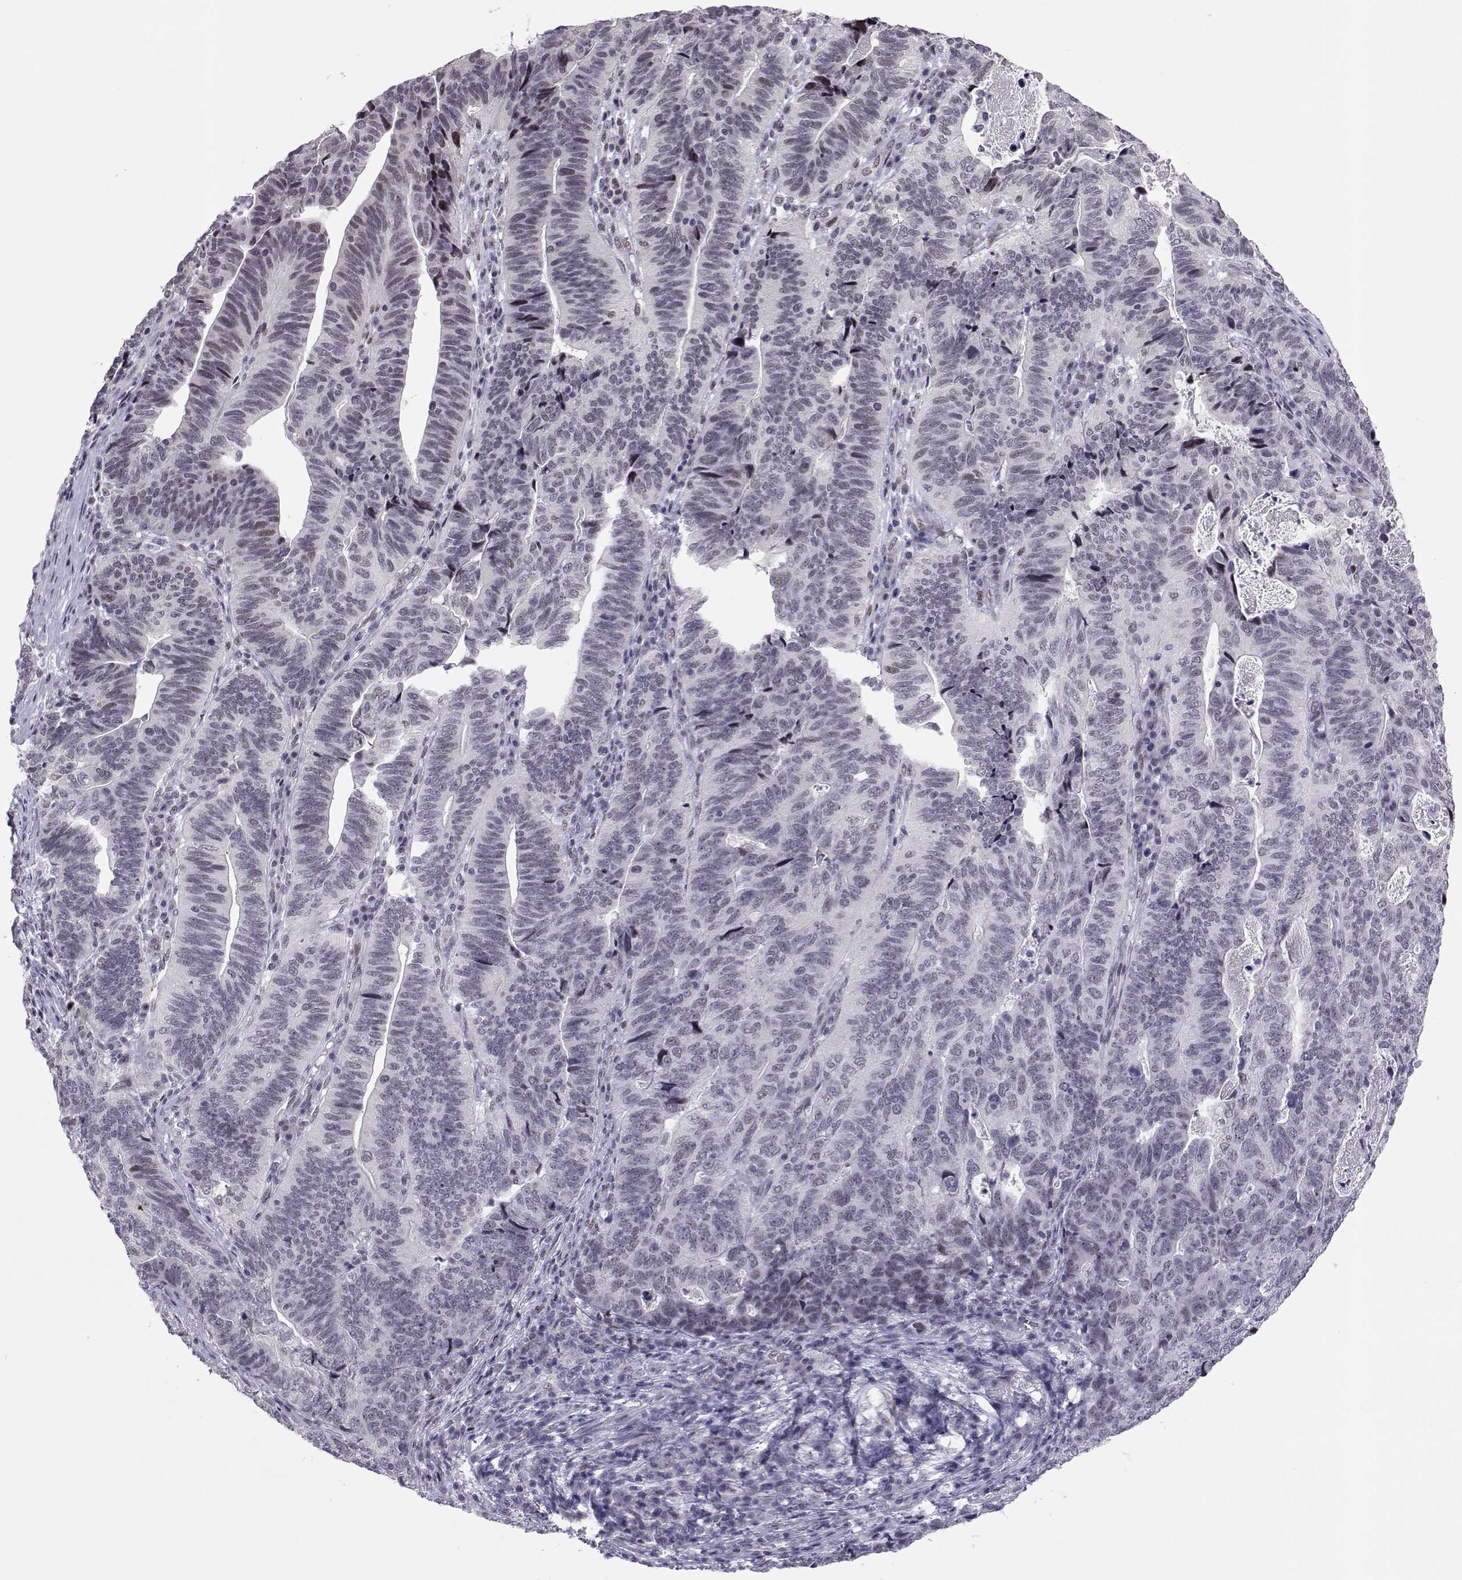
{"staining": {"intensity": "negative", "quantity": "none", "location": "none"}, "tissue": "stomach cancer", "cell_type": "Tumor cells", "image_type": "cancer", "snomed": [{"axis": "morphology", "description": "Adenocarcinoma, NOS"}, {"axis": "topography", "description": "Stomach, upper"}], "caption": "Image shows no protein positivity in tumor cells of stomach cancer tissue.", "gene": "SIX6", "patient": {"sex": "female", "age": 67}}